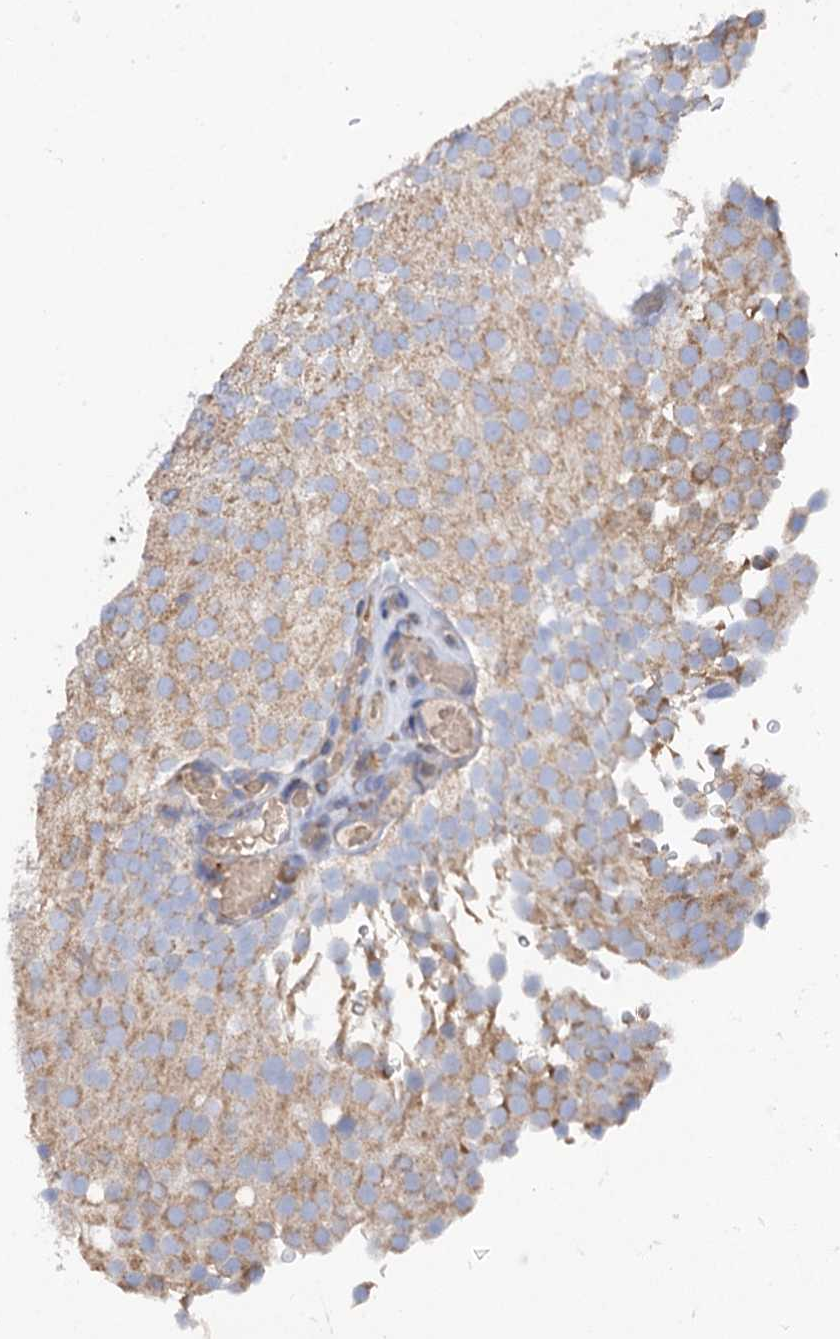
{"staining": {"intensity": "moderate", "quantity": ">75%", "location": "cytoplasmic/membranous"}, "tissue": "urothelial cancer", "cell_type": "Tumor cells", "image_type": "cancer", "snomed": [{"axis": "morphology", "description": "Urothelial carcinoma, Low grade"}, {"axis": "topography", "description": "Urinary bladder"}], "caption": "Urothelial cancer was stained to show a protein in brown. There is medium levels of moderate cytoplasmic/membranous staining in approximately >75% of tumor cells.", "gene": "UBASH3B", "patient": {"sex": "male", "age": 78}}